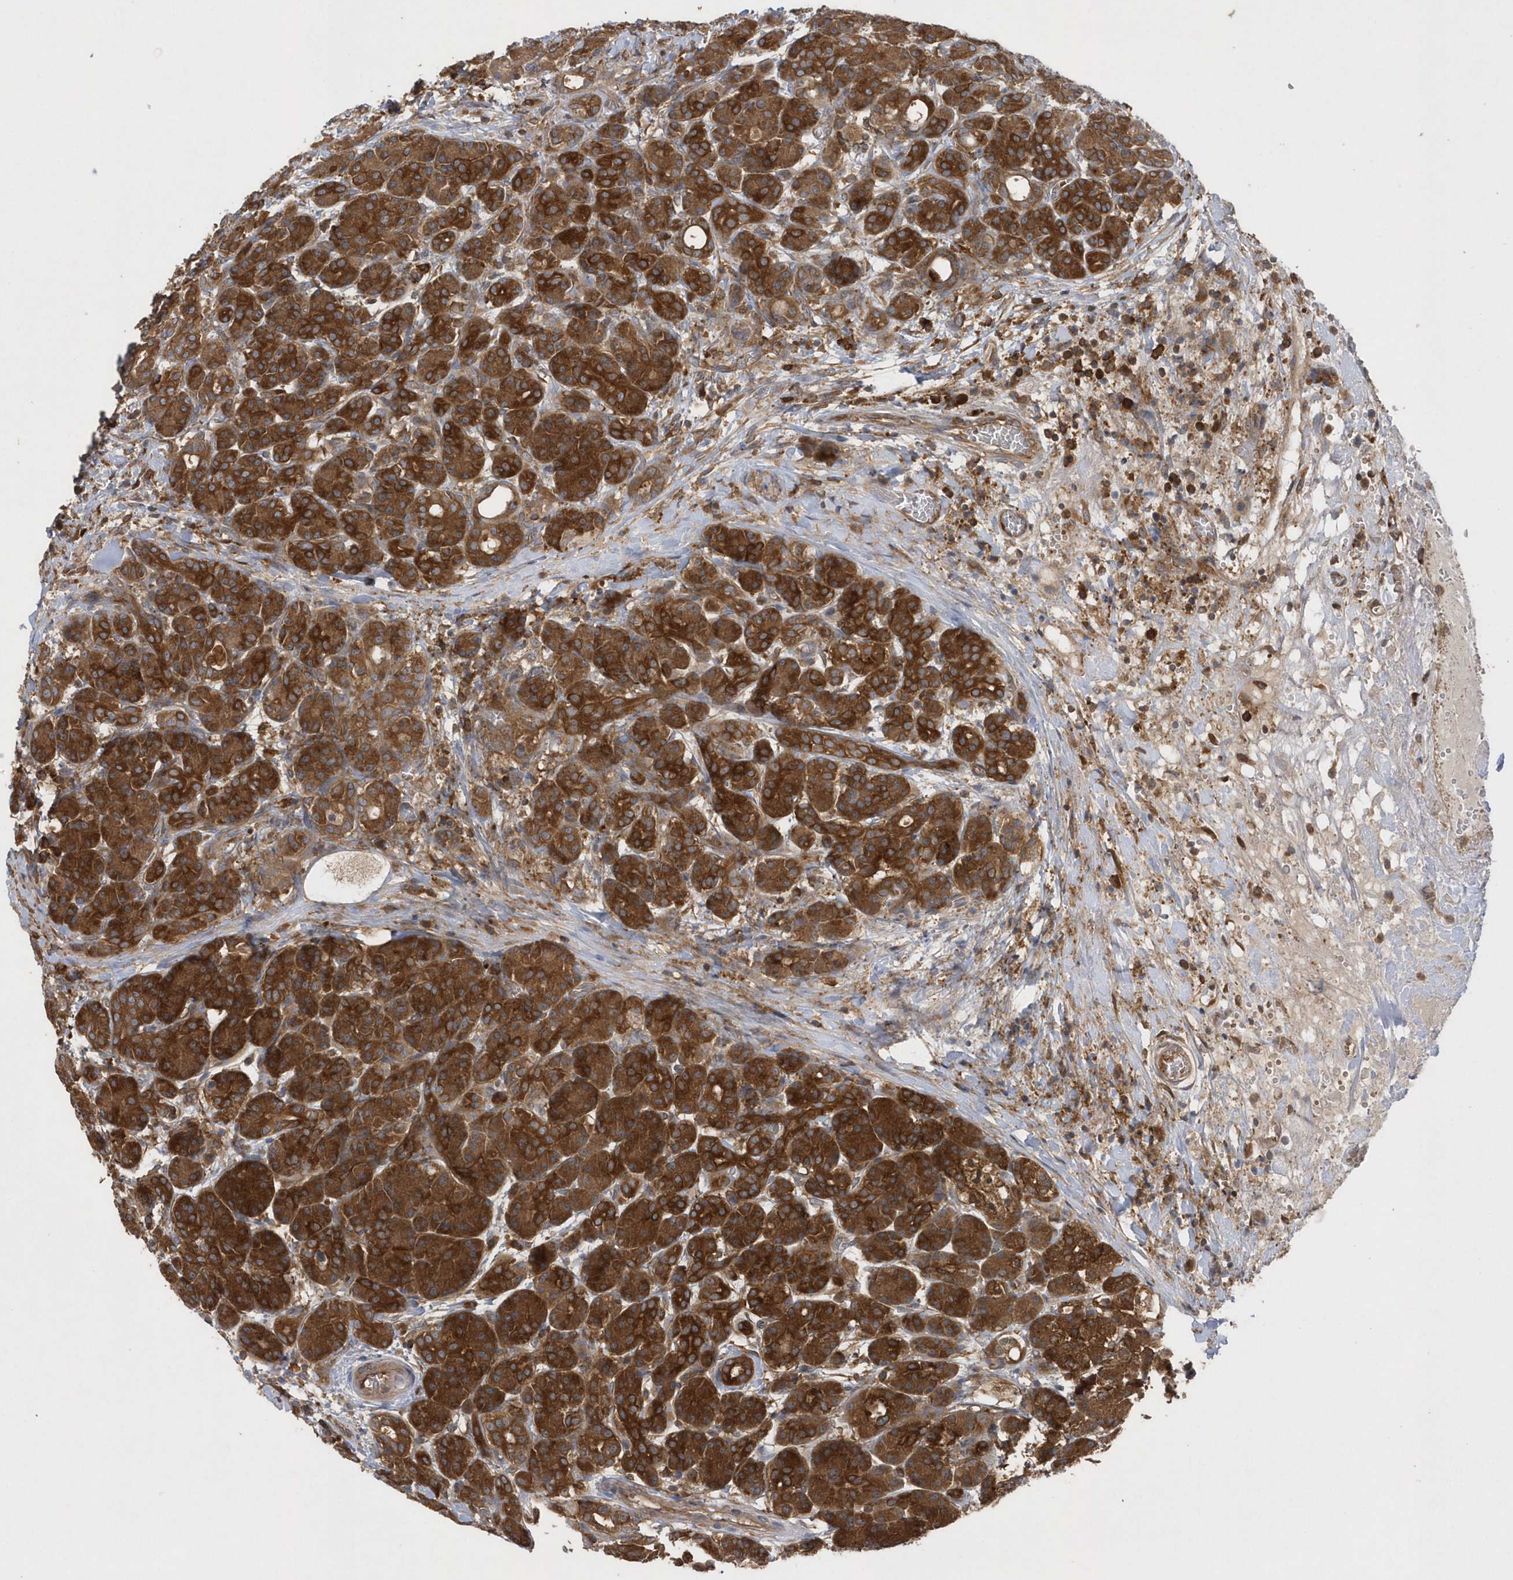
{"staining": {"intensity": "strong", "quantity": ">75%", "location": "cytoplasmic/membranous"}, "tissue": "pancreas", "cell_type": "Exocrine glandular cells", "image_type": "normal", "snomed": [{"axis": "morphology", "description": "Normal tissue, NOS"}, {"axis": "topography", "description": "Pancreas"}], "caption": "A high-resolution micrograph shows immunohistochemistry staining of normal pancreas, which demonstrates strong cytoplasmic/membranous staining in about >75% of exocrine glandular cells.", "gene": "PAICS", "patient": {"sex": "male", "age": 63}}